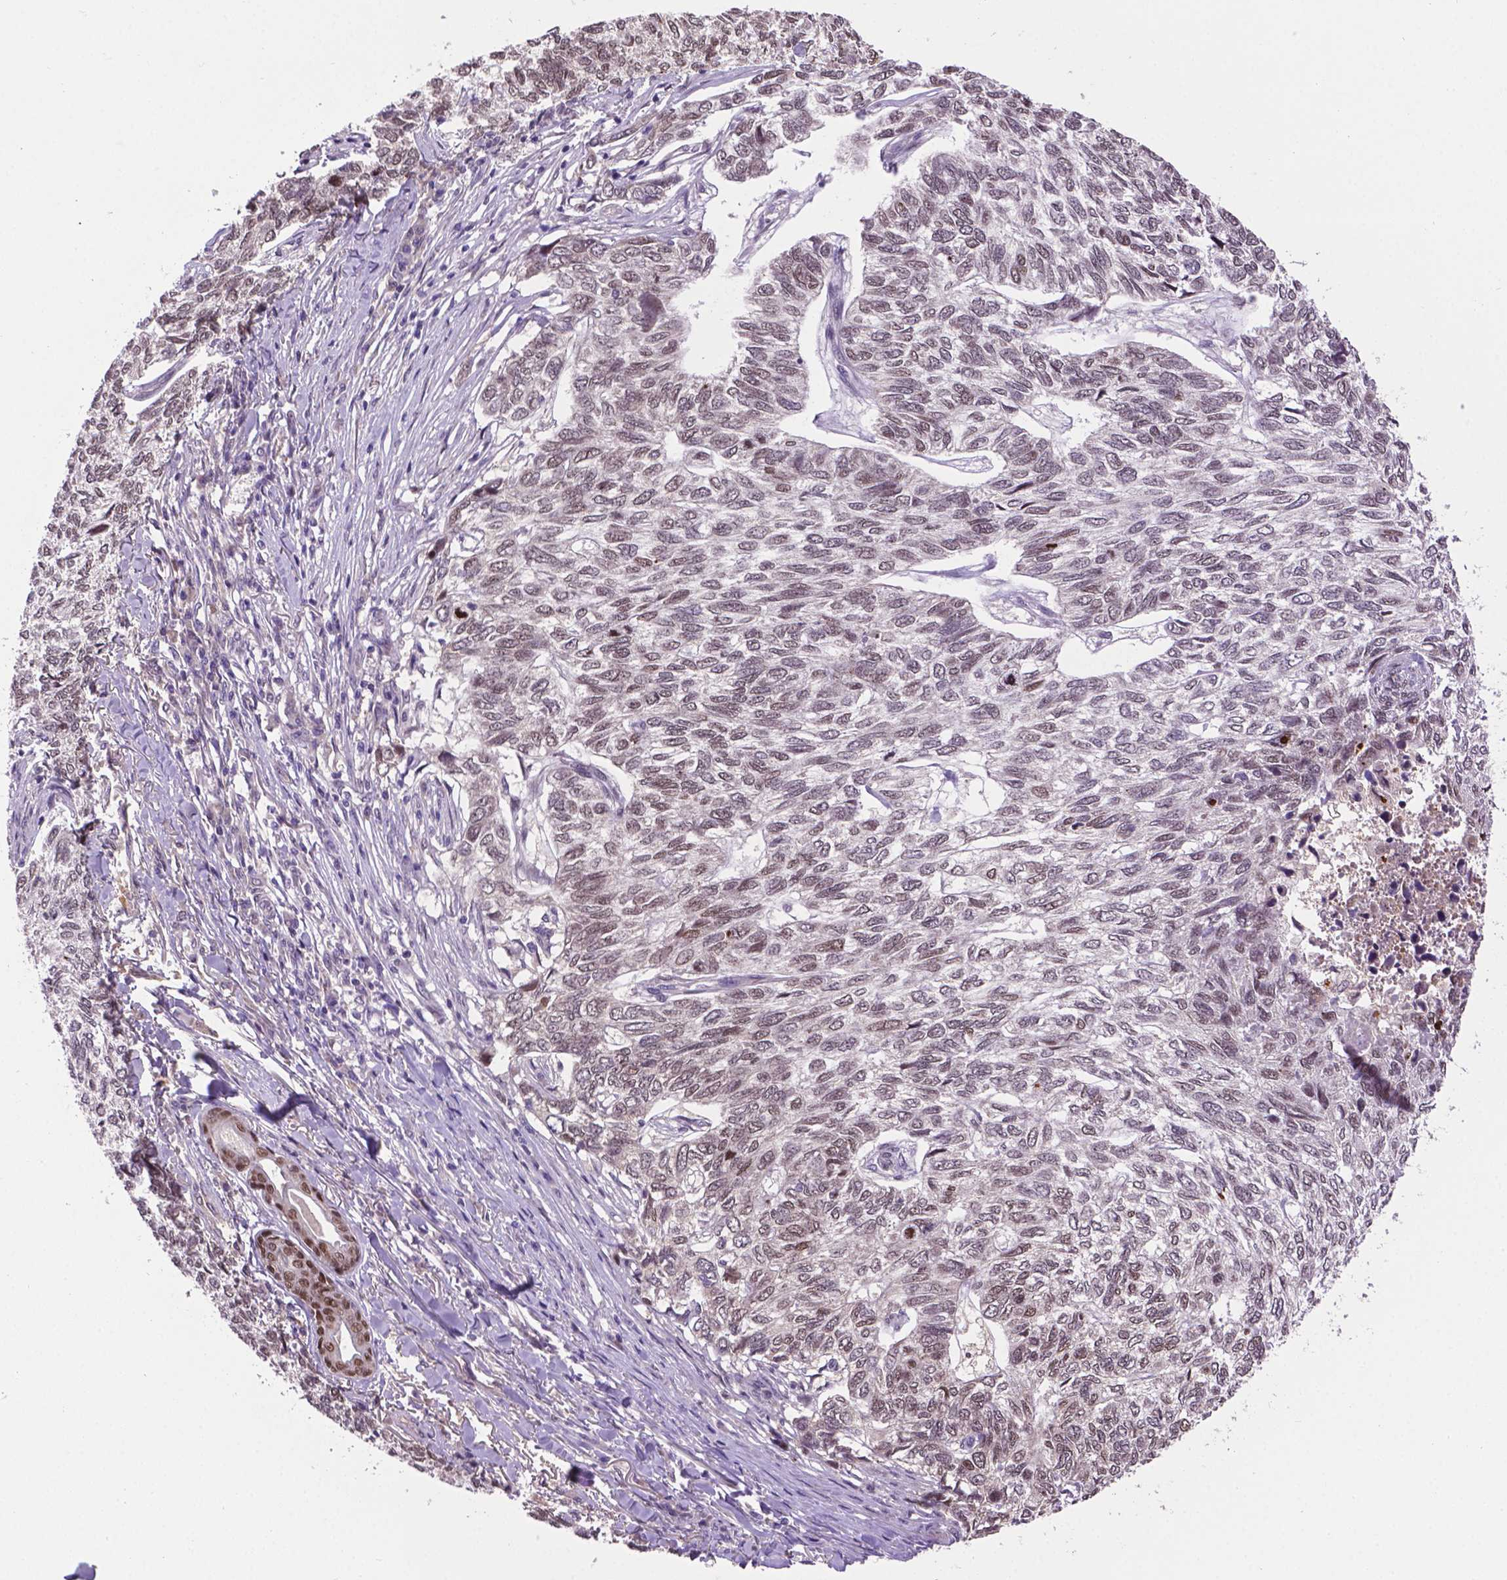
{"staining": {"intensity": "weak", "quantity": ">75%", "location": "nuclear"}, "tissue": "skin cancer", "cell_type": "Tumor cells", "image_type": "cancer", "snomed": [{"axis": "morphology", "description": "Basal cell carcinoma"}, {"axis": "topography", "description": "Skin"}], "caption": "The micrograph reveals immunohistochemical staining of skin cancer. There is weak nuclear positivity is seen in about >75% of tumor cells. (DAB = brown stain, brightfield microscopy at high magnification).", "gene": "IRF6", "patient": {"sex": "female", "age": 65}}